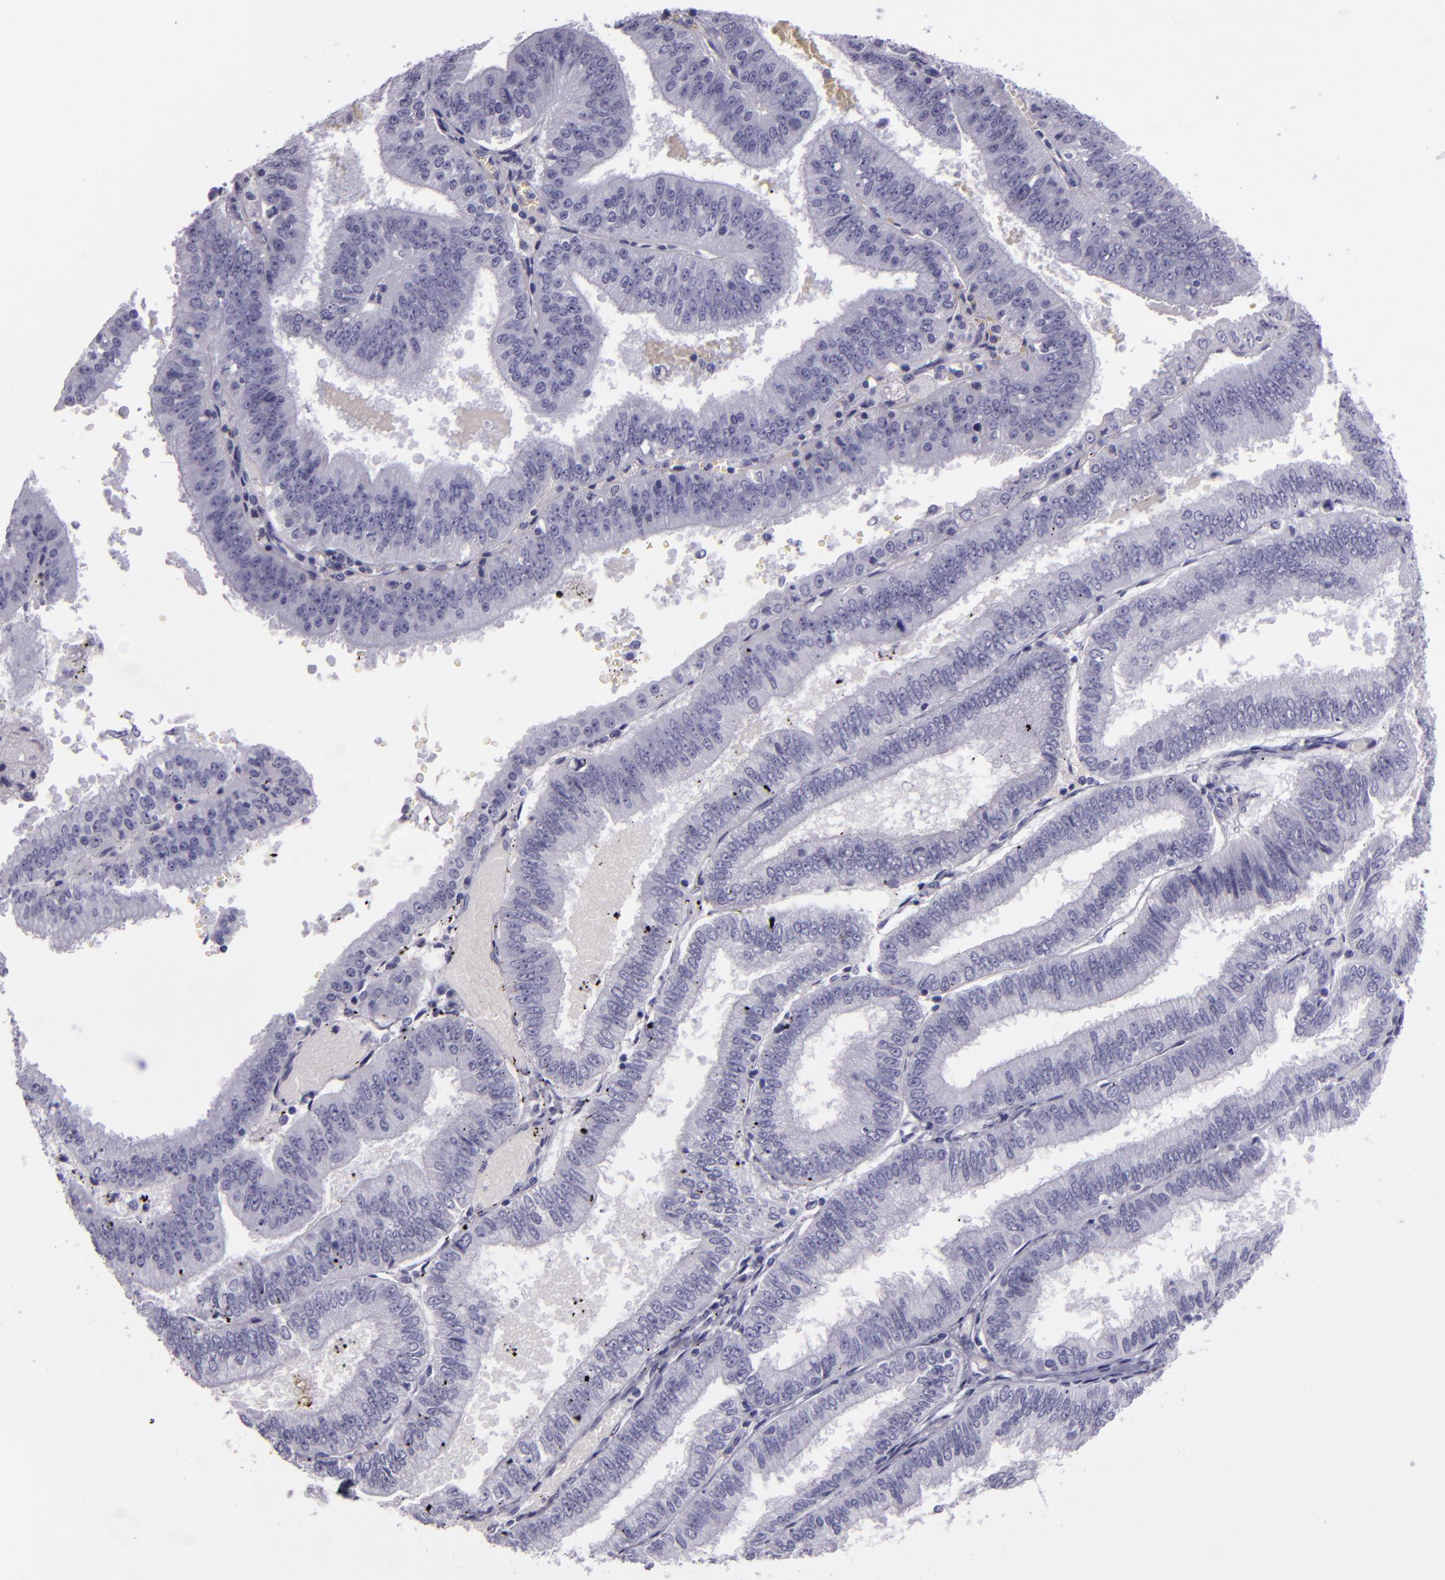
{"staining": {"intensity": "negative", "quantity": "none", "location": "none"}, "tissue": "endometrial cancer", "cell_type": "Tumor cells", "image_type": "cancer", "snomed": [{"axis": "morphology", "description": "Adenocarcinoma, NOS"}, {"axis": "topography", "description": "Endometrium"}], "caption": "A high-resolution histopathology image shows immunohistochemistry (IHC) staining of adenocarcinoma (endometrial), which reveals no significant positivity in tumor cells.", "gene": "CR2", "patient": {"sex": "female", "age": 66}}